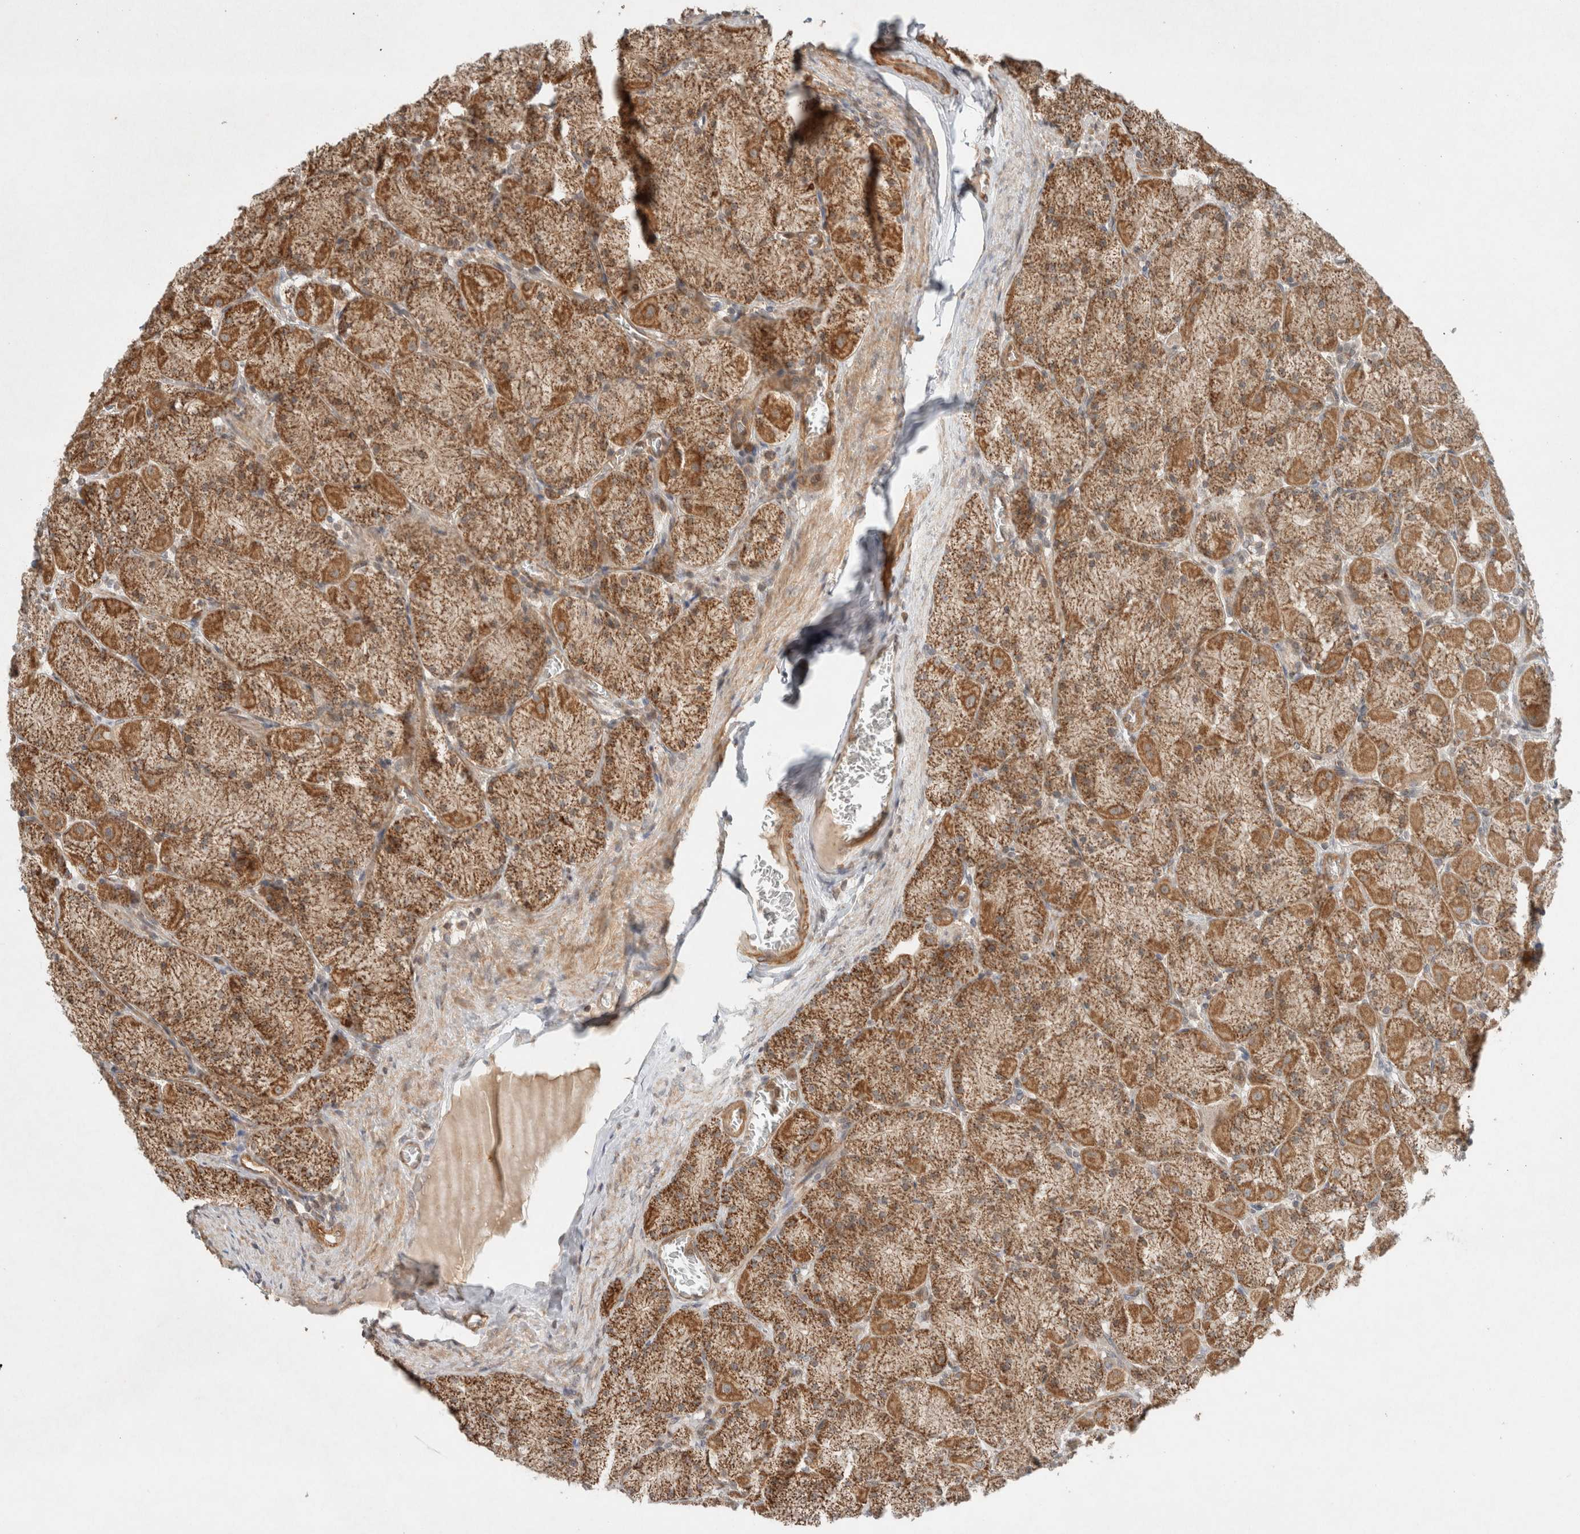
{"staining": {"intensity": "moderate", "quantity": ">75%", "location": "cytoplasmic/membranous"}, "tissue": "stomach", "cell_type": "Glandular cells", "image_type": "normal", "snomed": [{"axis": "morphology", "description": "Normal tissue, NOS"}, {"axis": "topography", "description": "Stomach, upper"}], "caption": "Immunohistochemistry staining of benign stomach, which shows medium levels of moderate cytoplasmic/membranous expression in approximately >75% of glandular cells indicating moderate cytoplasmic/membranous protein staining. The staining was performed using DAB (brown) for protein detection and nuclei were counterstained in hematoxylin (blue).", "gene": "CAAP1", "patient": {"sex": "female", "age": 56}}